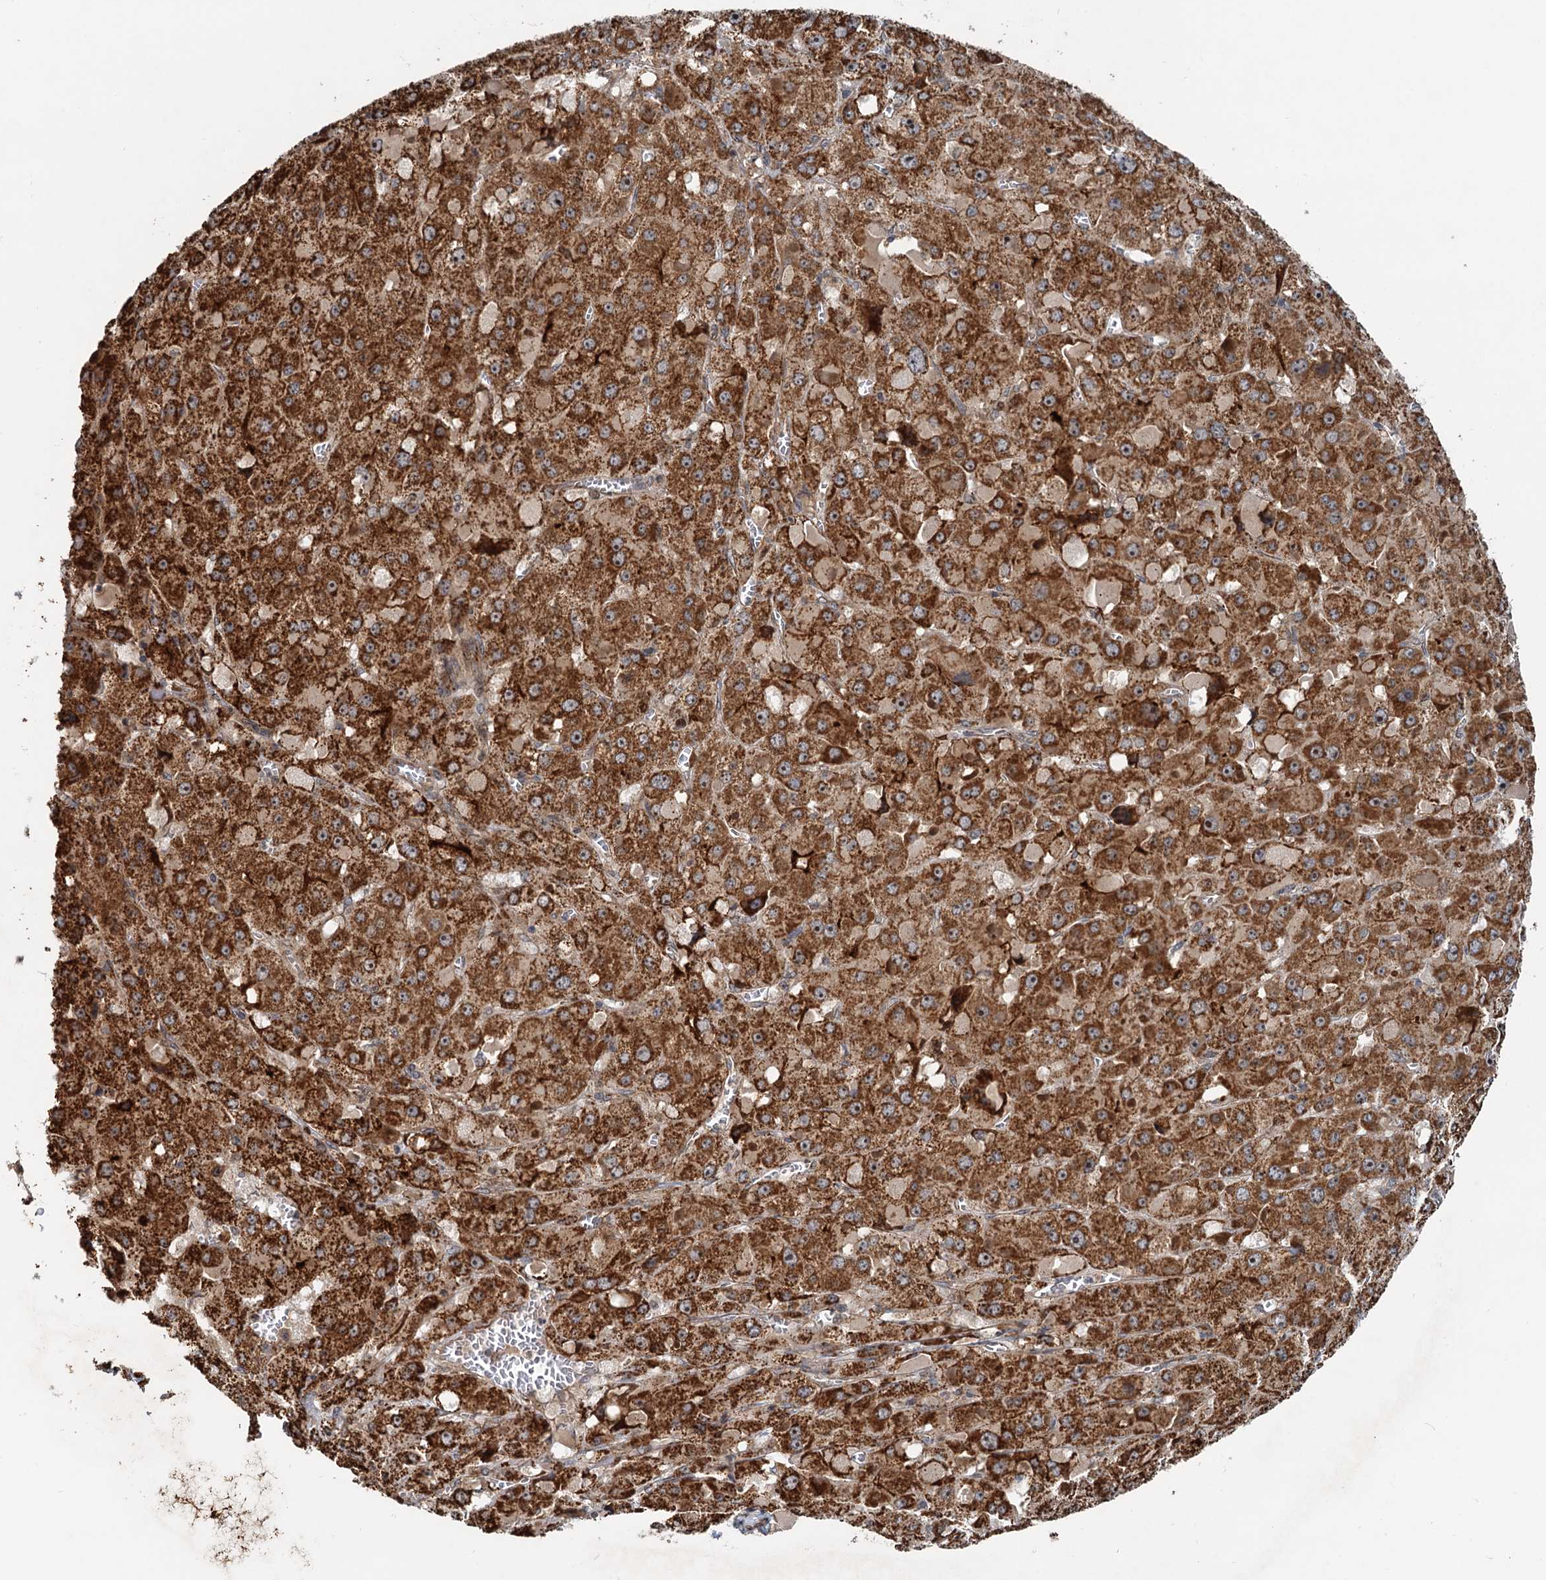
{"staining": {"intensity": "strong", "quantity": ">75%", "location": "cytoplasmic/membranous,nuclear"}, "tissue": "liver cancer", "cell_type": "Tumor cells", "image_type": "cancer", "snomed": [{"axis": "morphology", "description": "Carcinoma, Hepatocellular, NOS"}, {"axis": "topography", "description": "Liver"}], "caption": "This photomicrograph demonstrates immunohistochemistry (IHC) staining of human liver hepatocellular carcinoma, with high strong cytoplasmic/membranous and nuclear positivity in approximately >75% of tumor cells.", "gene": "CEP68", "patient": {"sex": "female", "age": 73}}